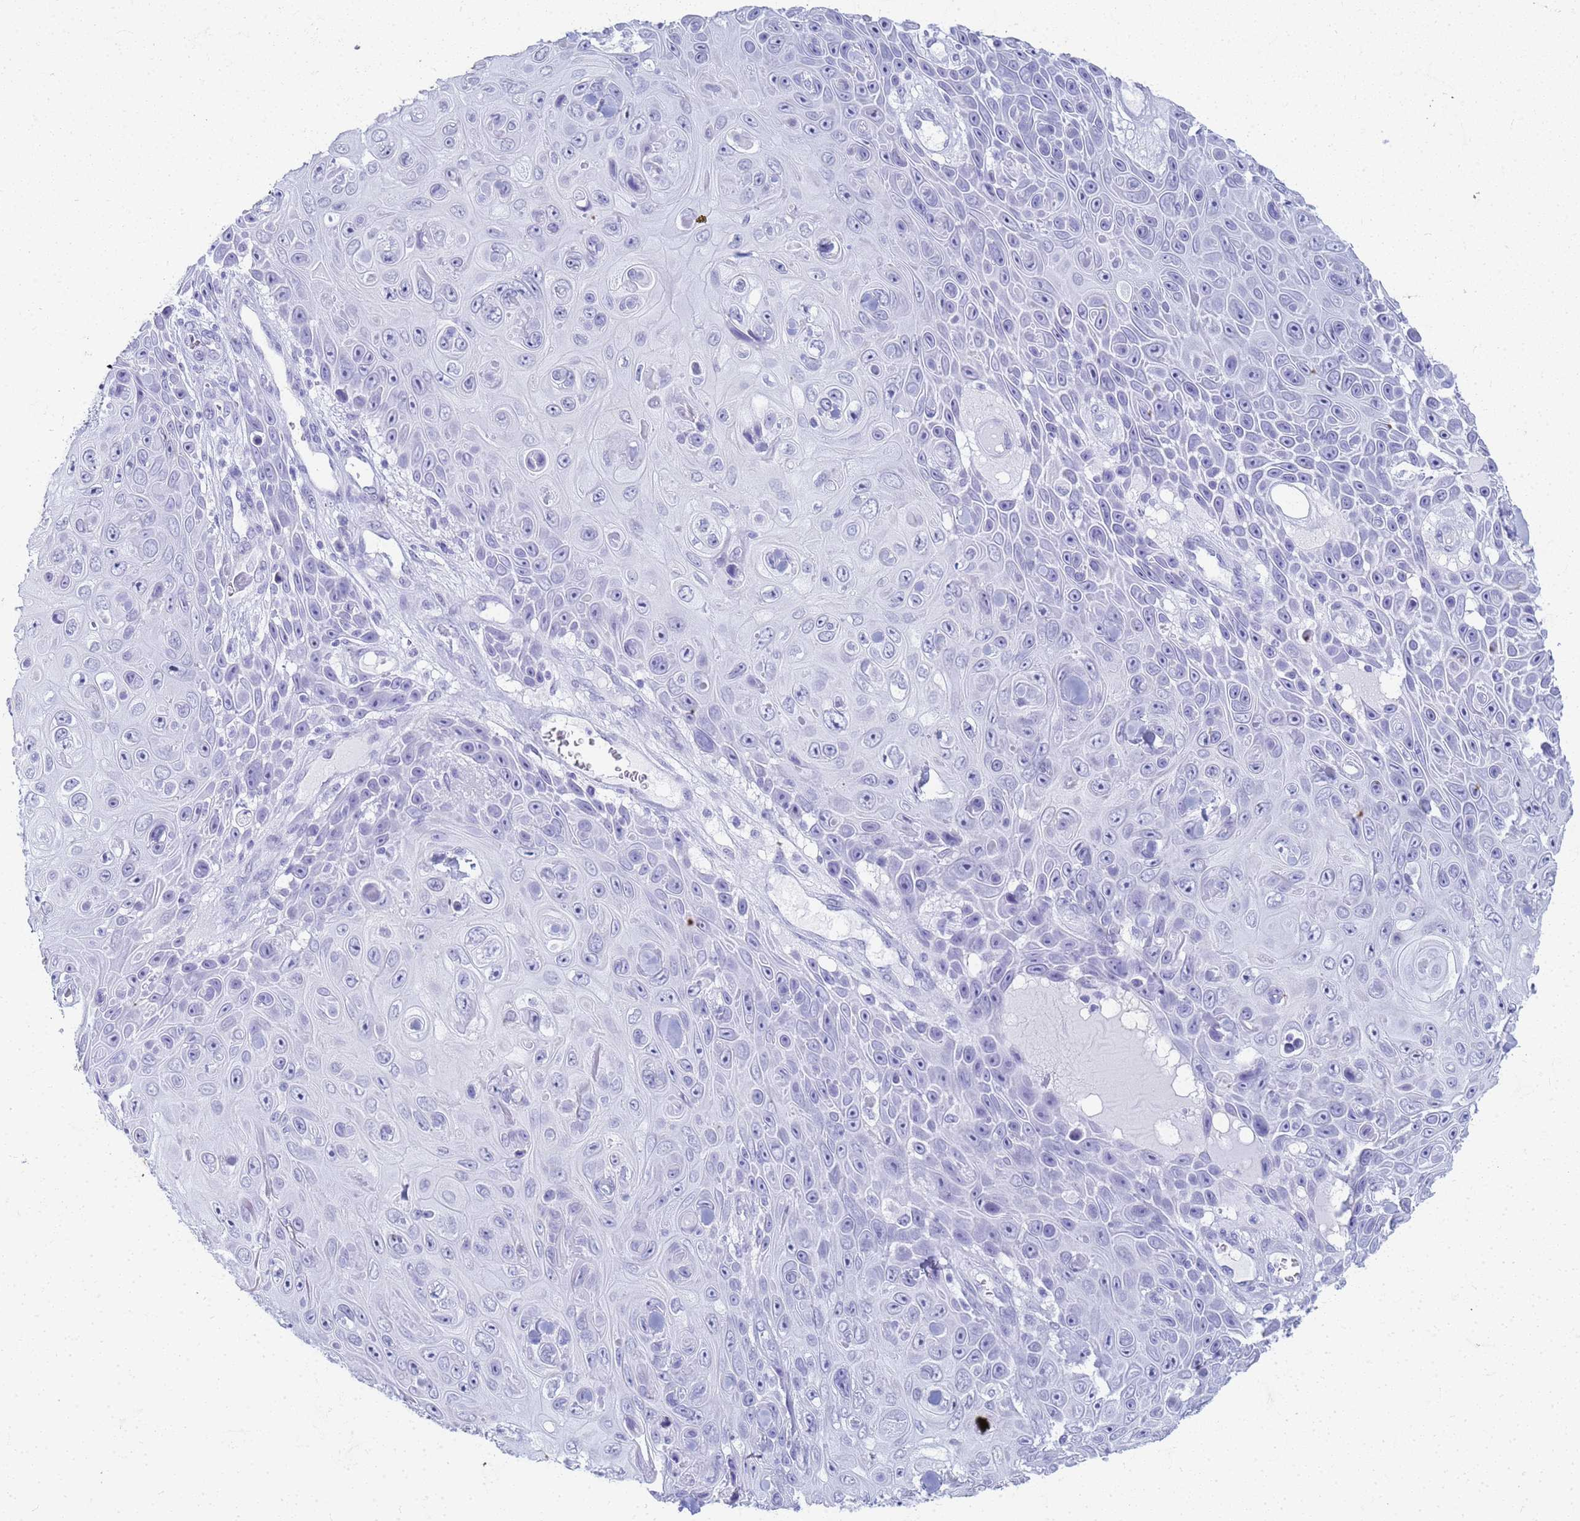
{"staining": {"intensity": "negative", "quantity": "none", "location": "none"}, "tissue": "skin cancer", "cell_type": "Tumor cells", "image_type": "cancer", "snomed": [{"axis": "morphology", "description": "Squamous cell carcinoma, NOS"}, {"axis": "topography", "description": "Skin"}], "caption": "High magnification brightfield microscopy of skin cancer stained with DAB (3,3'-diaminobenzidine) (brown) and counterstained with hematoxylin (blue): tumor cells show no significant staining.", "gene": "SLC7A9", "patient": {"sex": "male", "age": 82}}